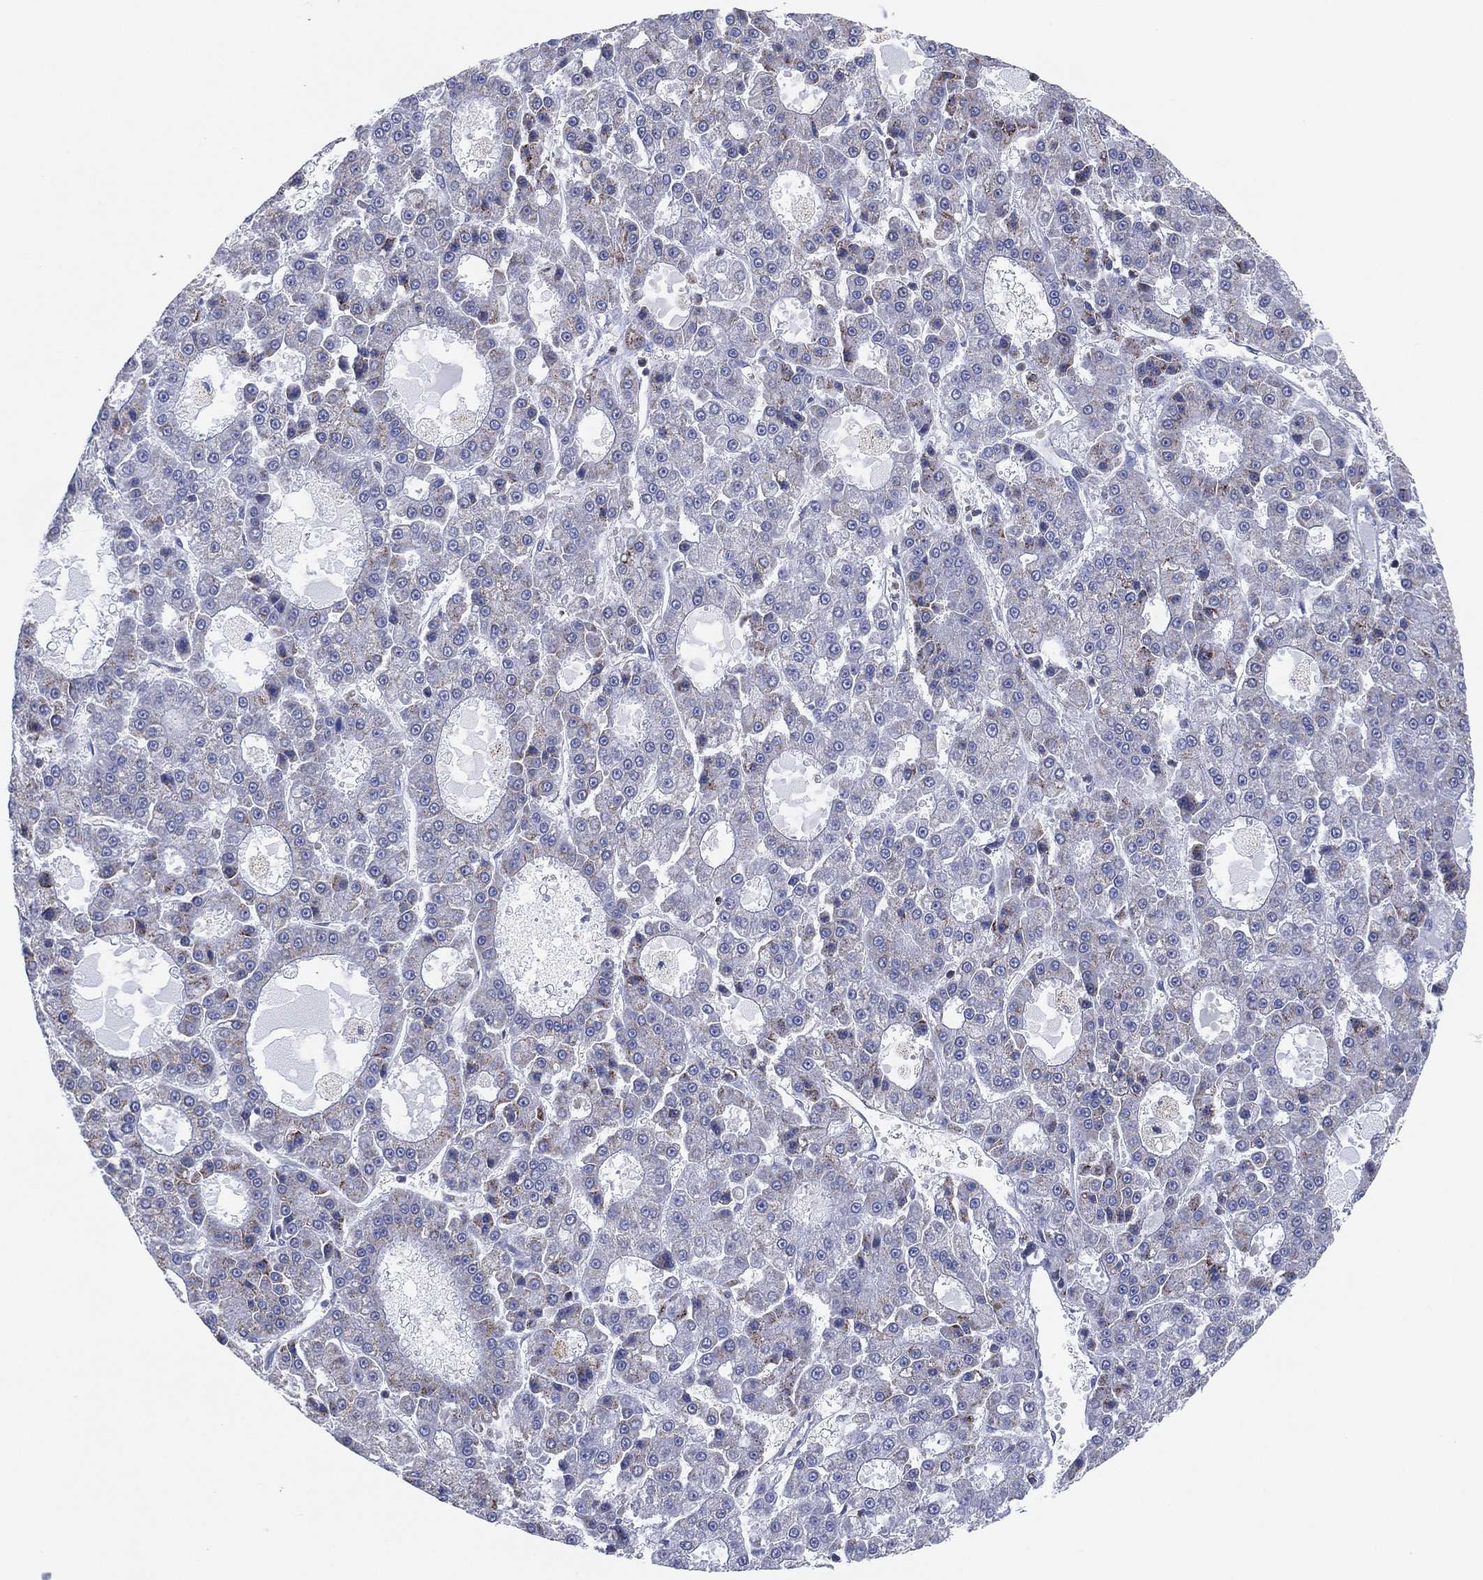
{"staining": {"intensity": "weak", "quantity": "<25%", "location": "cytoplasmic/membranous"}, "tissue": "liver cancer", "cell_type": "Tumor cells", "image_type": "cancer", "snomed": [{"axis": "morphology", "description": "Carcinoma, Hepatocellular, NOS"}, {"axis": "topography", "description": "Liver"}], "caption": "Immunohistochemistry micrograph of human liver hepatocellular carcinoma stained for a protein (brown), which exhibits no expression in tumor cells.", "gene": "CFTR", "patient": {"sex": "male", "age": 70}}